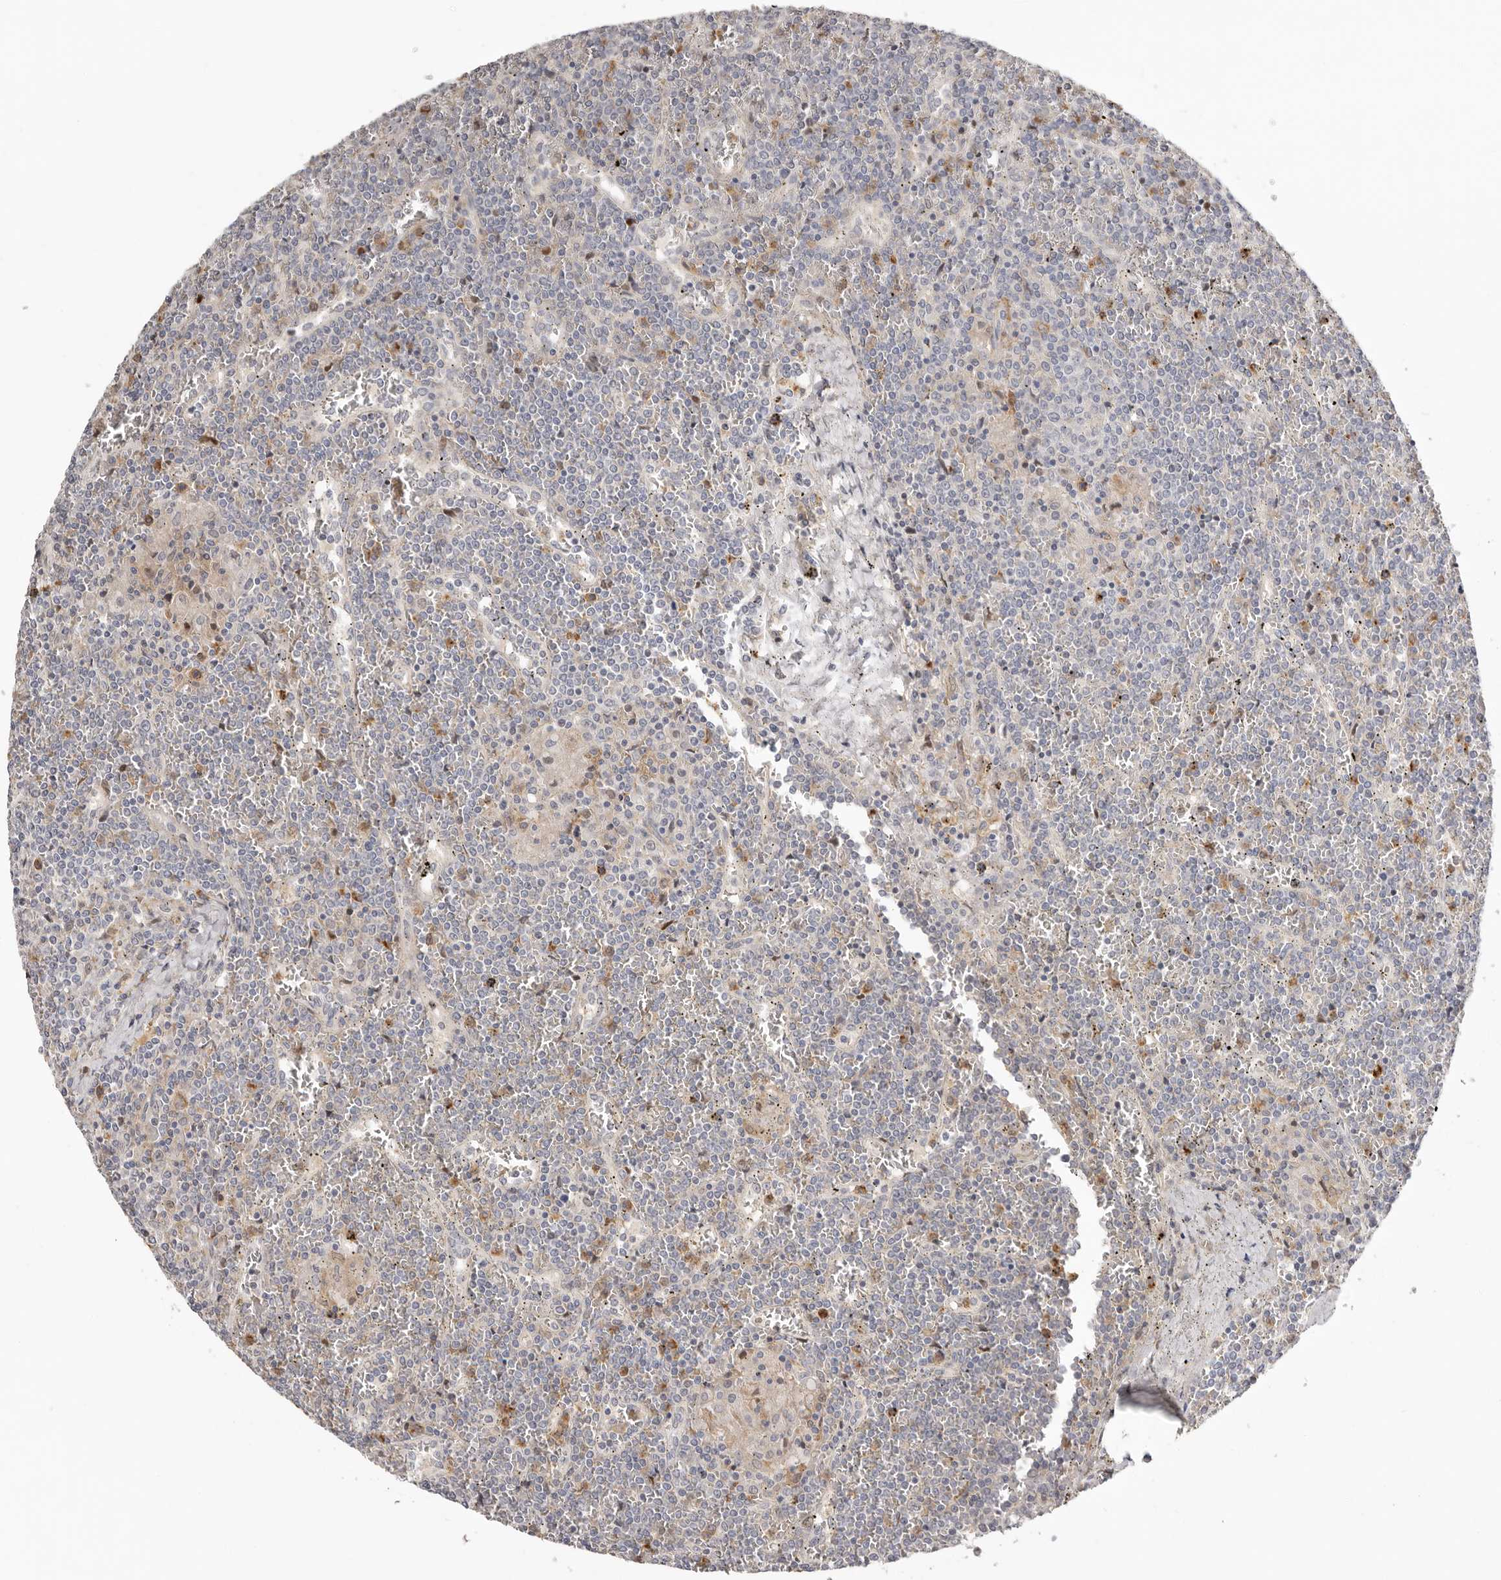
{"staining": {"intensity": "negative", "quantity": "none", "location": "none"}, "tissue": "lymphoma", "cell_type": "Tumor cells", "image_type": "cancer", "snomed": [{"axis": "morphology", "description": "Malignant lymphoma, non-Hodgkin's type, Low grade"}, {"axis": "topography", "description": "Spleen"}], "caption": "There is no significant staining in tumor cells of lymphoma.", "gene": "MSRB2", "patient": {"sex": "female", "age": 19}}